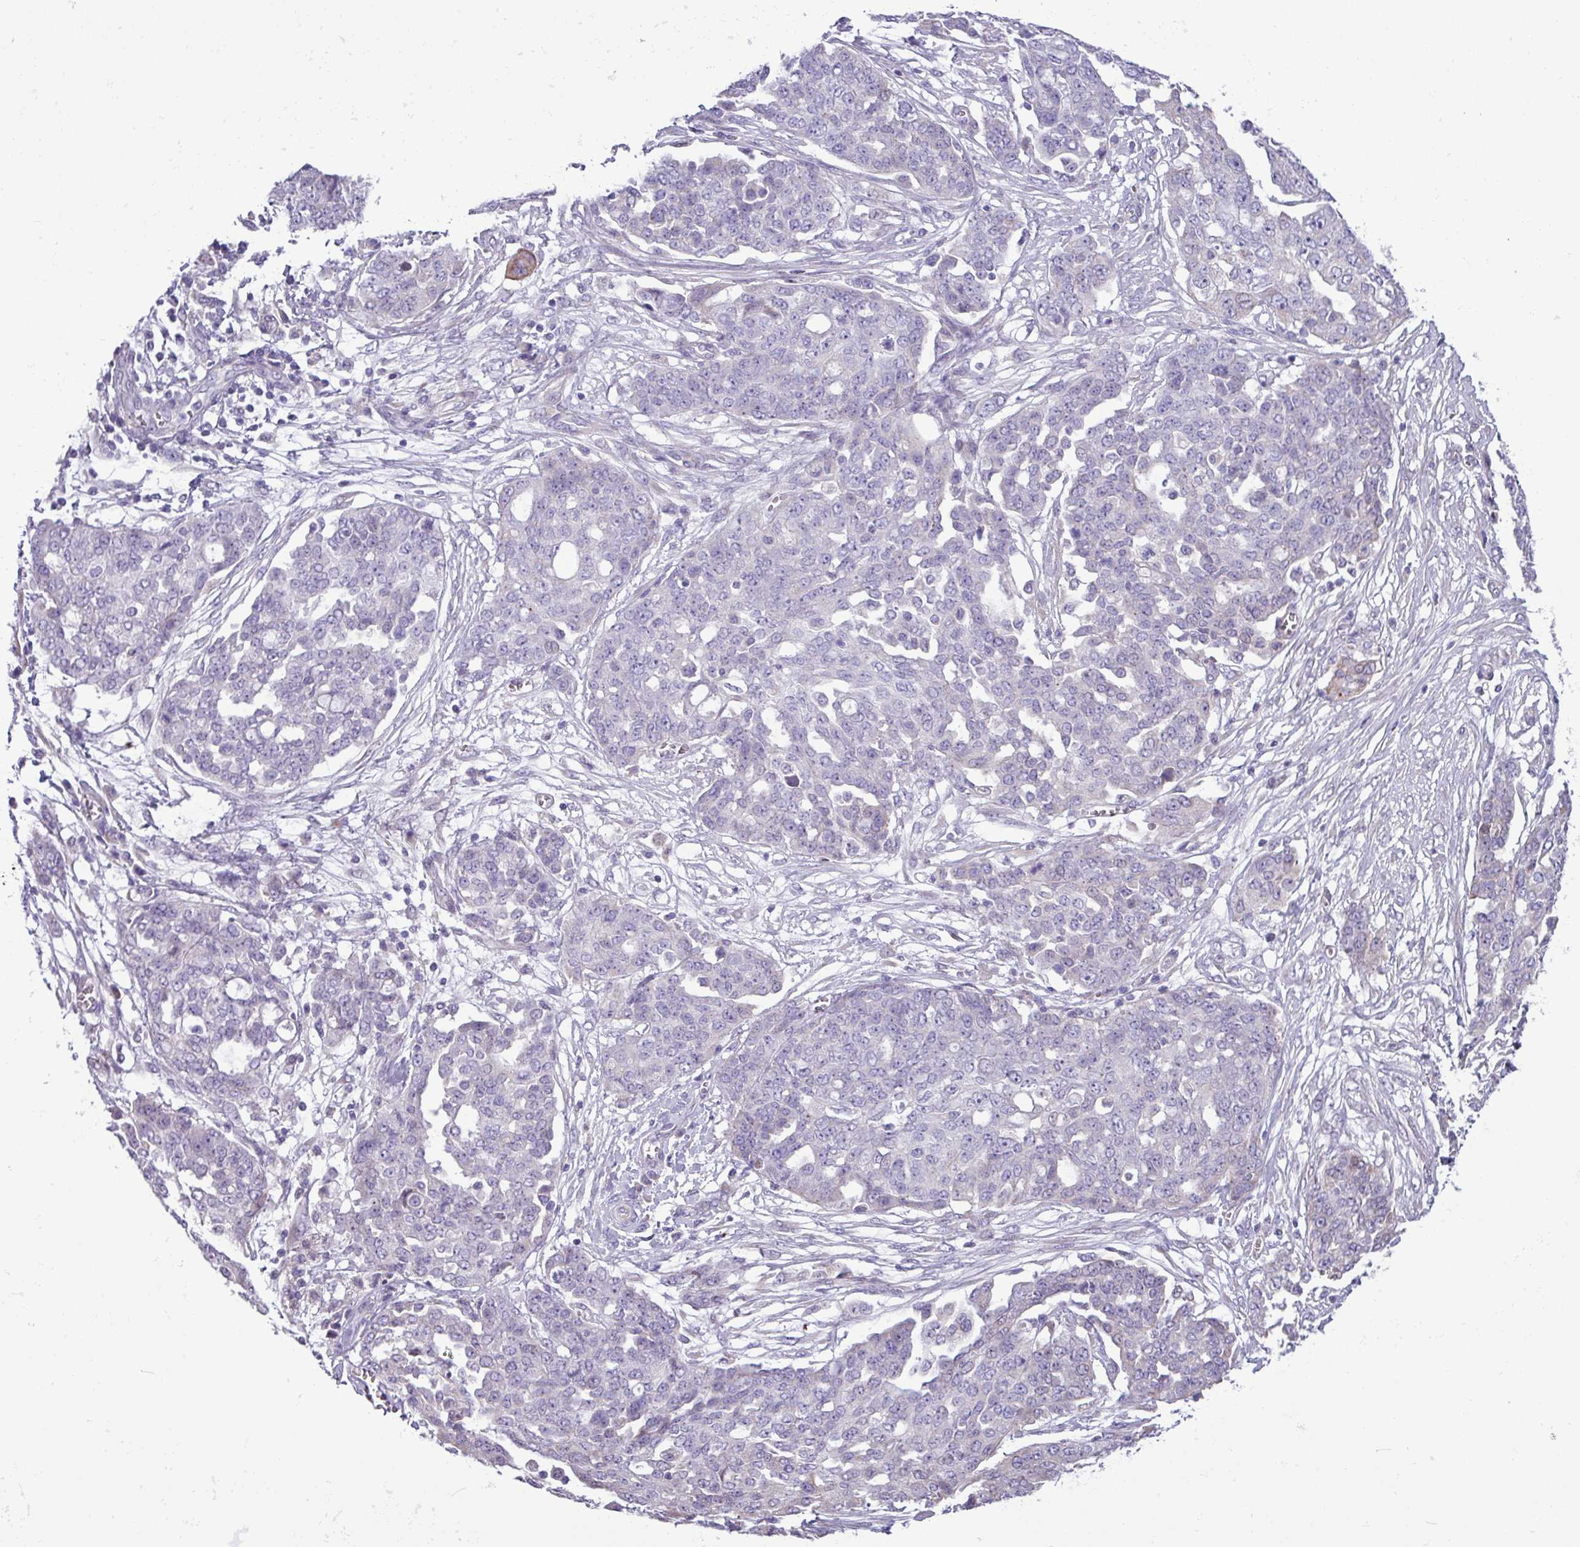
{"staining": {"intensity": "negative", "quantity": "none", "location": "none"}, "tissue": "ovarian cancer", "cell_type": "Tumor cells", "image_type": "cancer", "snomed": [{"axis": "morphology", "description": "Cystadenocarcinoma, serous, NOS"}, {"axis": "topography", "description": "Soft tissue"}, {"axis": "topography", "description": "Ovary"}], "caption": "Immunohistochemistry of ovarian cancer (serous cystadenocarcinoma) demonstrates no expression in tumor cells.", "gene": "IRGC", "patient": {"sex": "female", "age": 57}}